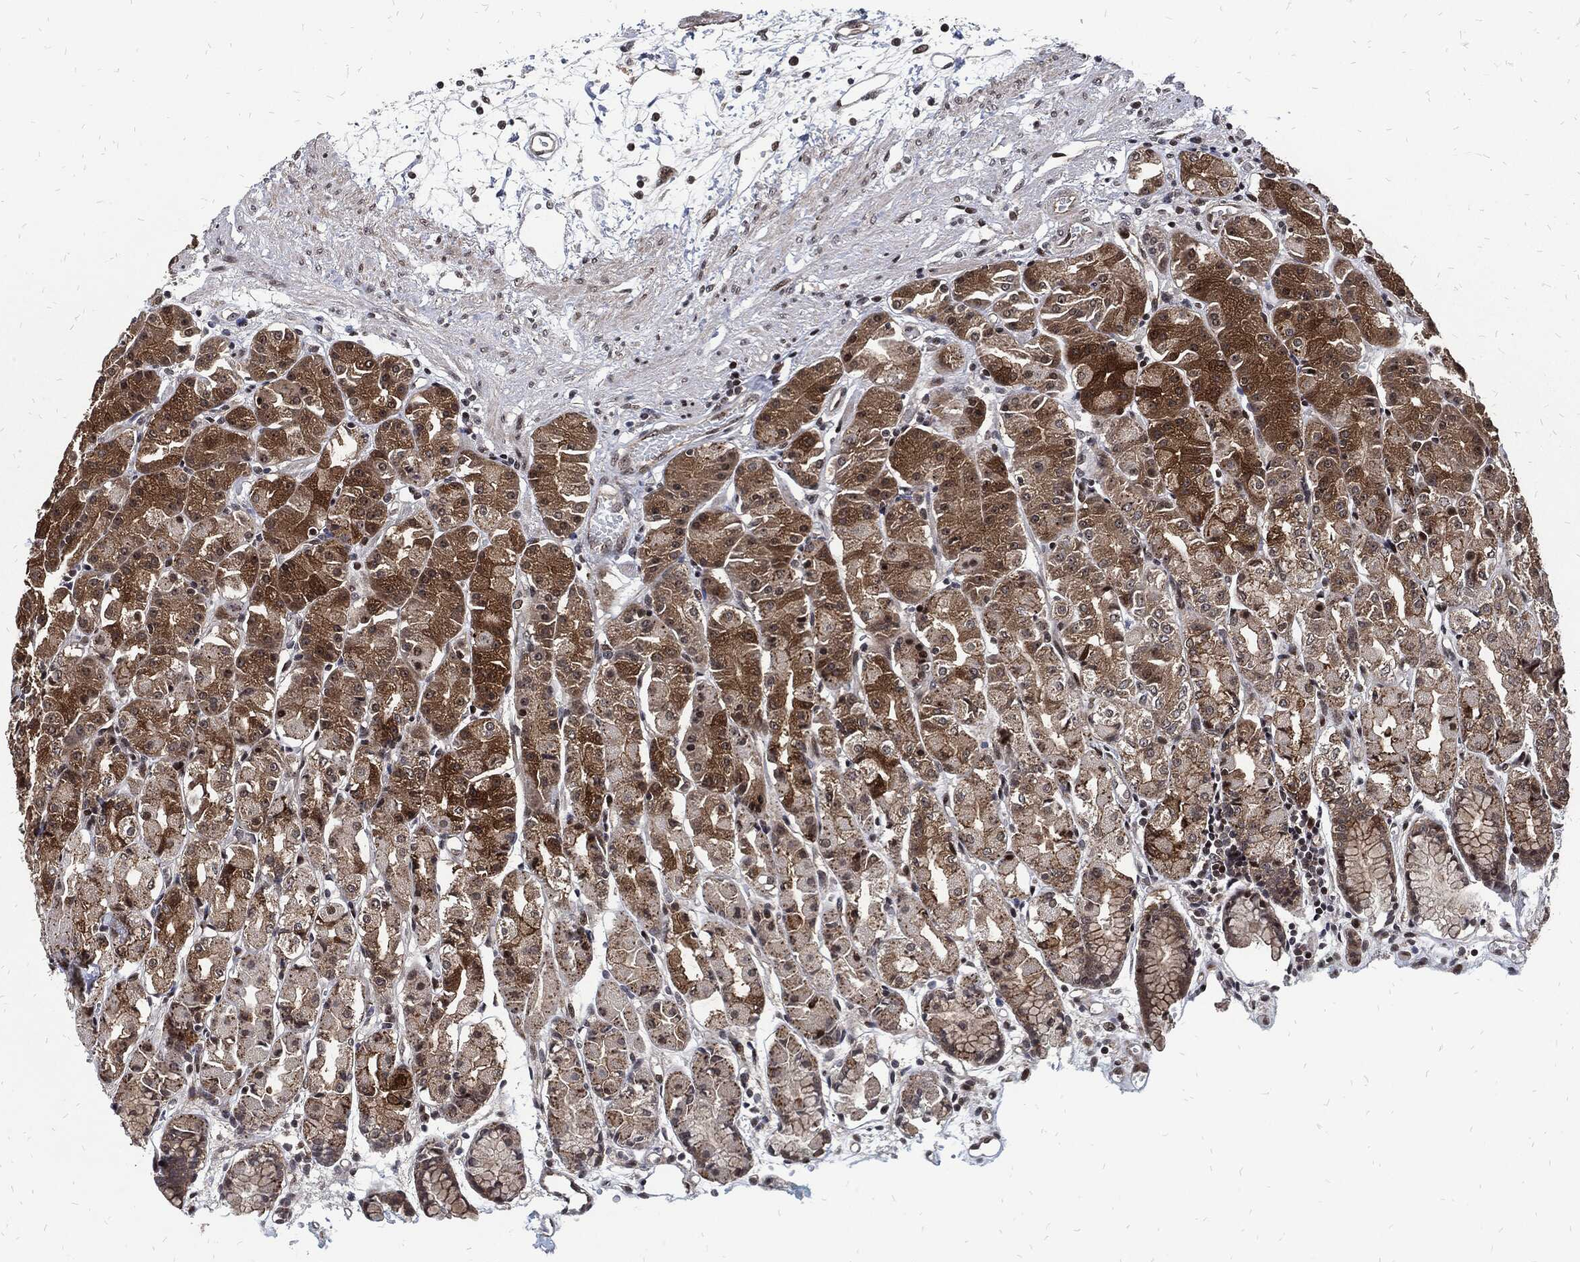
{"staining": {"intensity": "strong", "quantity": "<25%", "location": "cytoplasmic/membranous"}, "tissue": "stomach", "cell_type": "Glandular cells", "image_type": "normal", "snomed": [{"axis": "morphology", "description": "Normal tissue, NOS"}, {"axis": "morphology", "description": "Adenocarcinoma, NOS"}, {"axis": "topography", "description": "Stomach"}], "caption": "This is a photomicrograph of immunohistochemistry staining of normal stomach, which shows strong positivity in the cytoplasmic/membranous of glandular cells.", "gene": "ZNF775", "patient": {"sex": "female", "age": 81}}